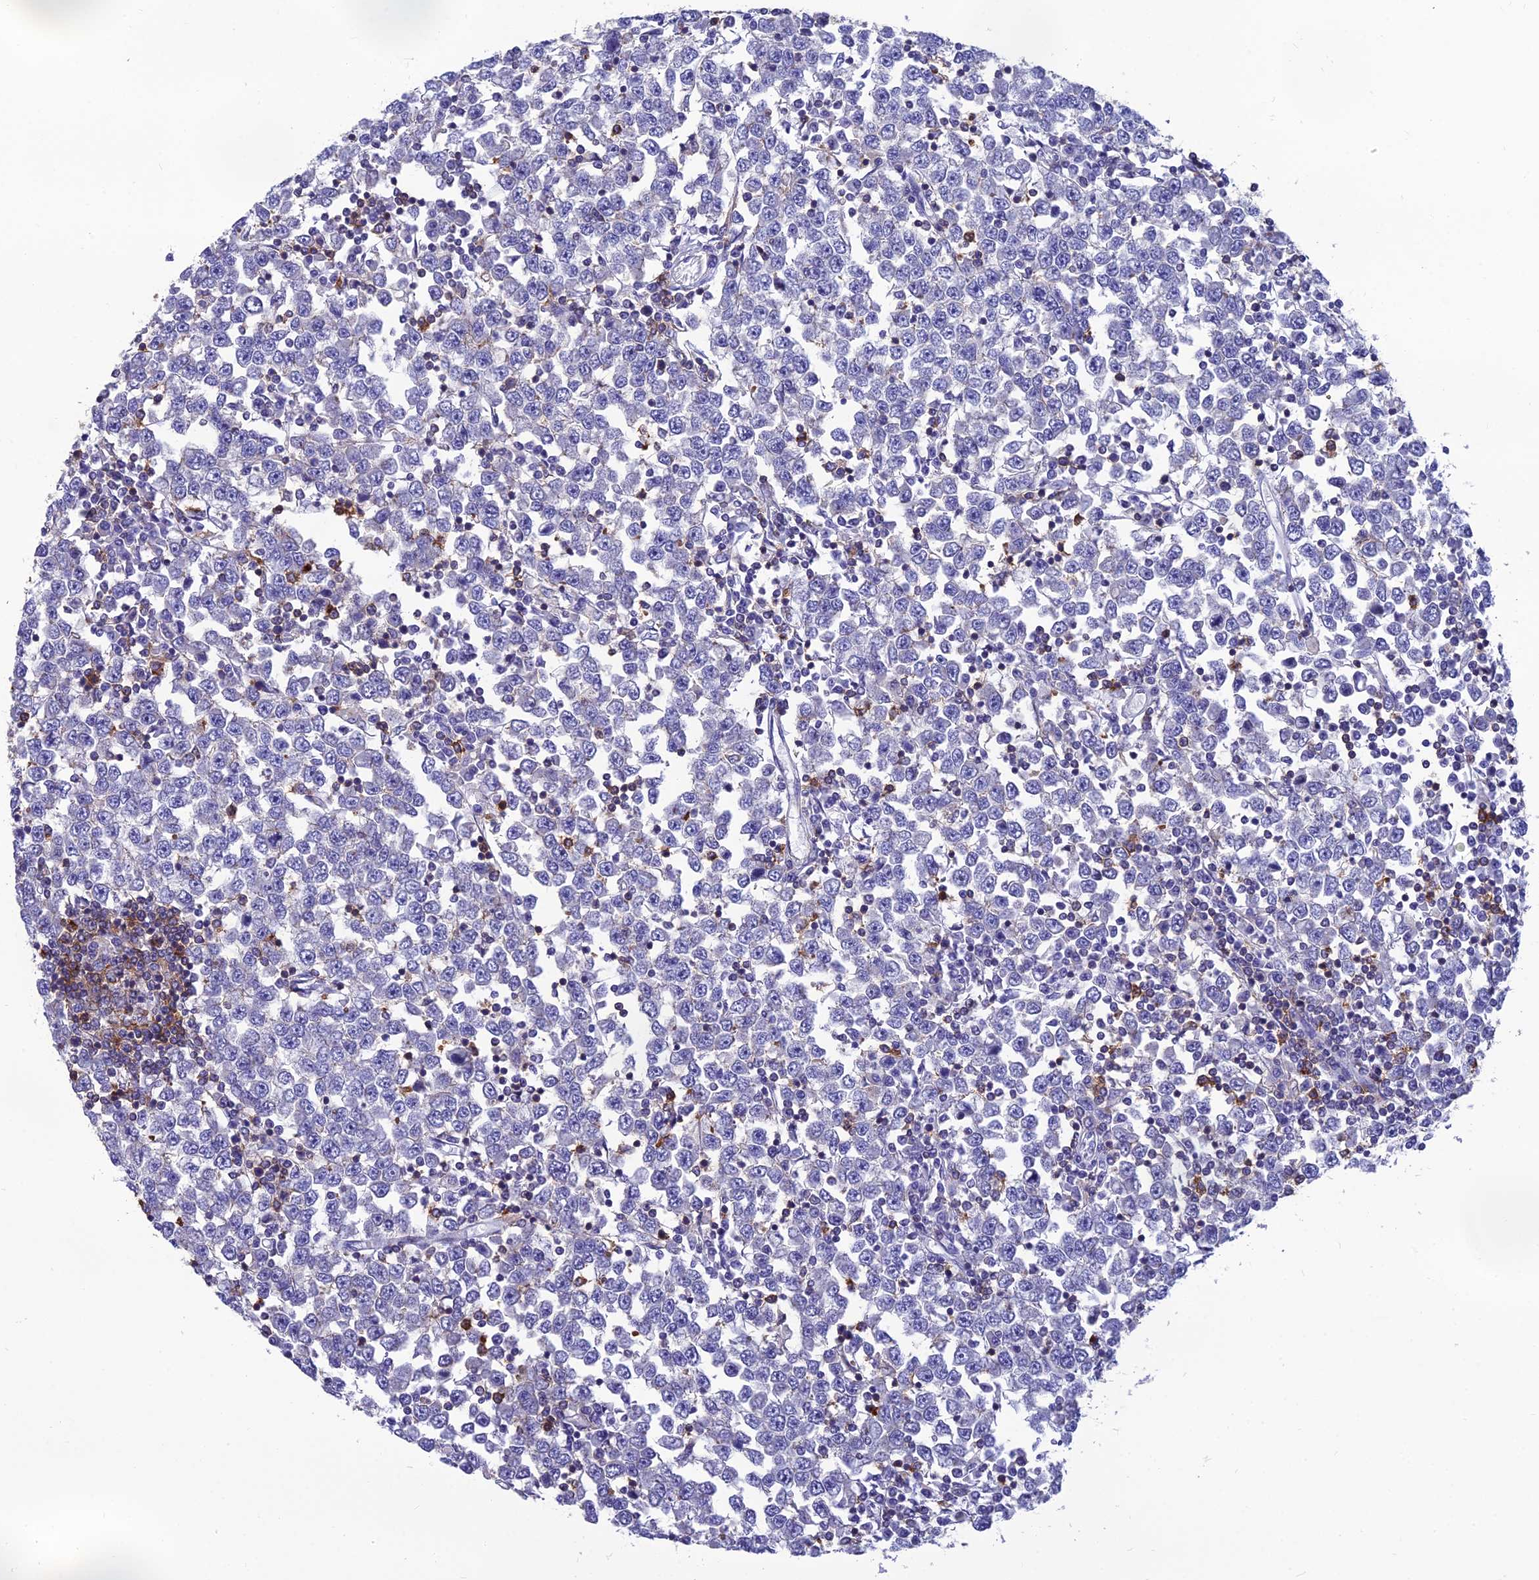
{"staining": {"intensity": "negative", "quantity": "none", "location": "none"}, "tissue": "testis cancer", "cell_type": "Tumor cells", "image_type": "cancer", "snomed": [{"axis": "morphology", "description": "Seminoma, NOS"}, {"axis": "topography", "description": "Testis"}], "caption": "Tumor cells show no significant expression in testis cancer. (DAB (3,3'-diaminobenzidine) immunohistochemistry (IHC) with hematoxylin counter stain).", "gene": "PPP1R18", "patient": {"sex": "male", "age": 65}}